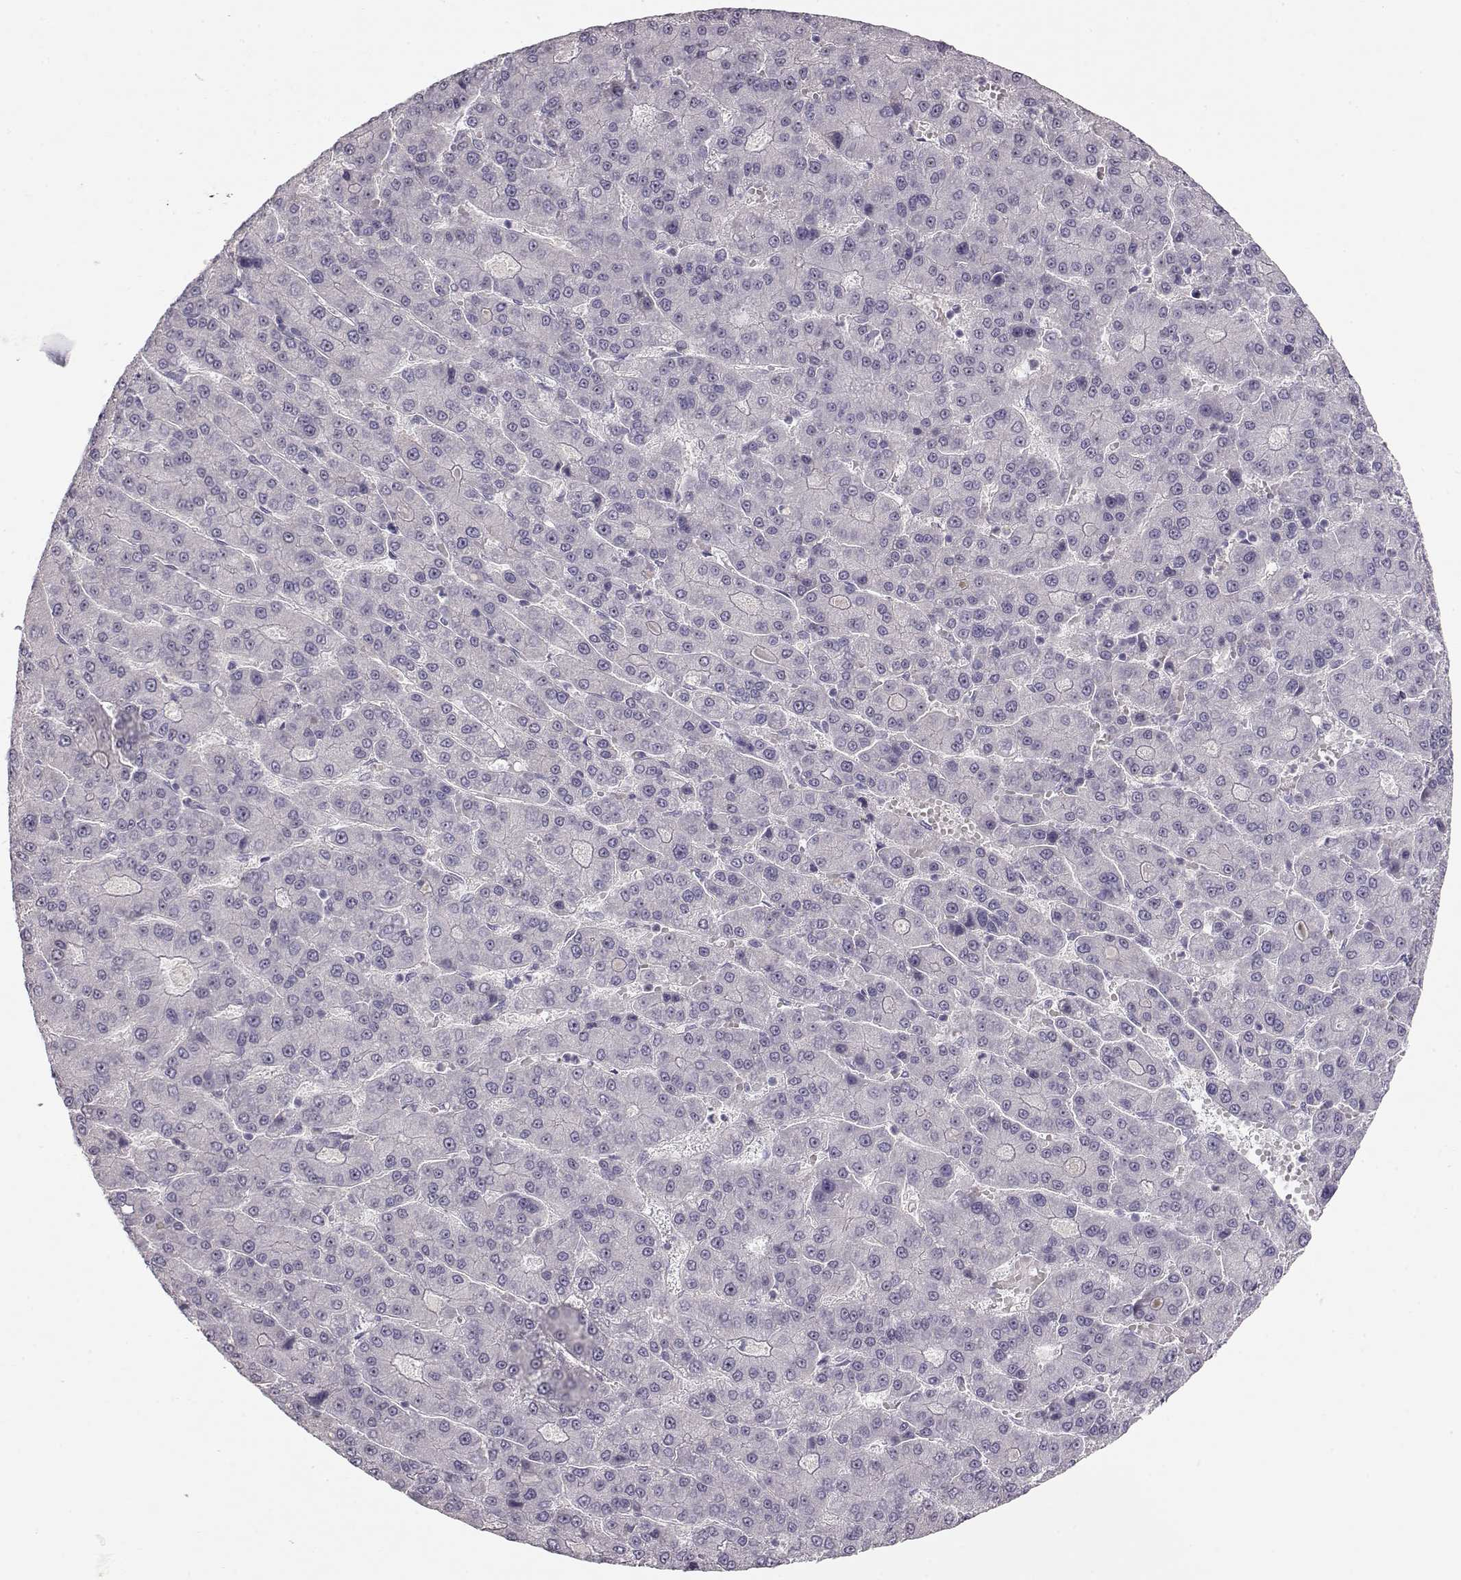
{"staining": {"intensity": "negative", "quantity": "none", "location": "none"}, "tissue": "liver cancer", "cell_type": "Tumor cells", "image_type": "cancer", "snomed": [{"axis": "morphology", "description": "Carcinoma, Hepatocellular, NOS"}, {"axis": "topography", "description": "Liver"}], "caption": "Tumor cells show no significant staining in hepatocellular carcinoma (liver).", "gene": "FAM205A", "patient": {"sex": "male", "age": 70}}